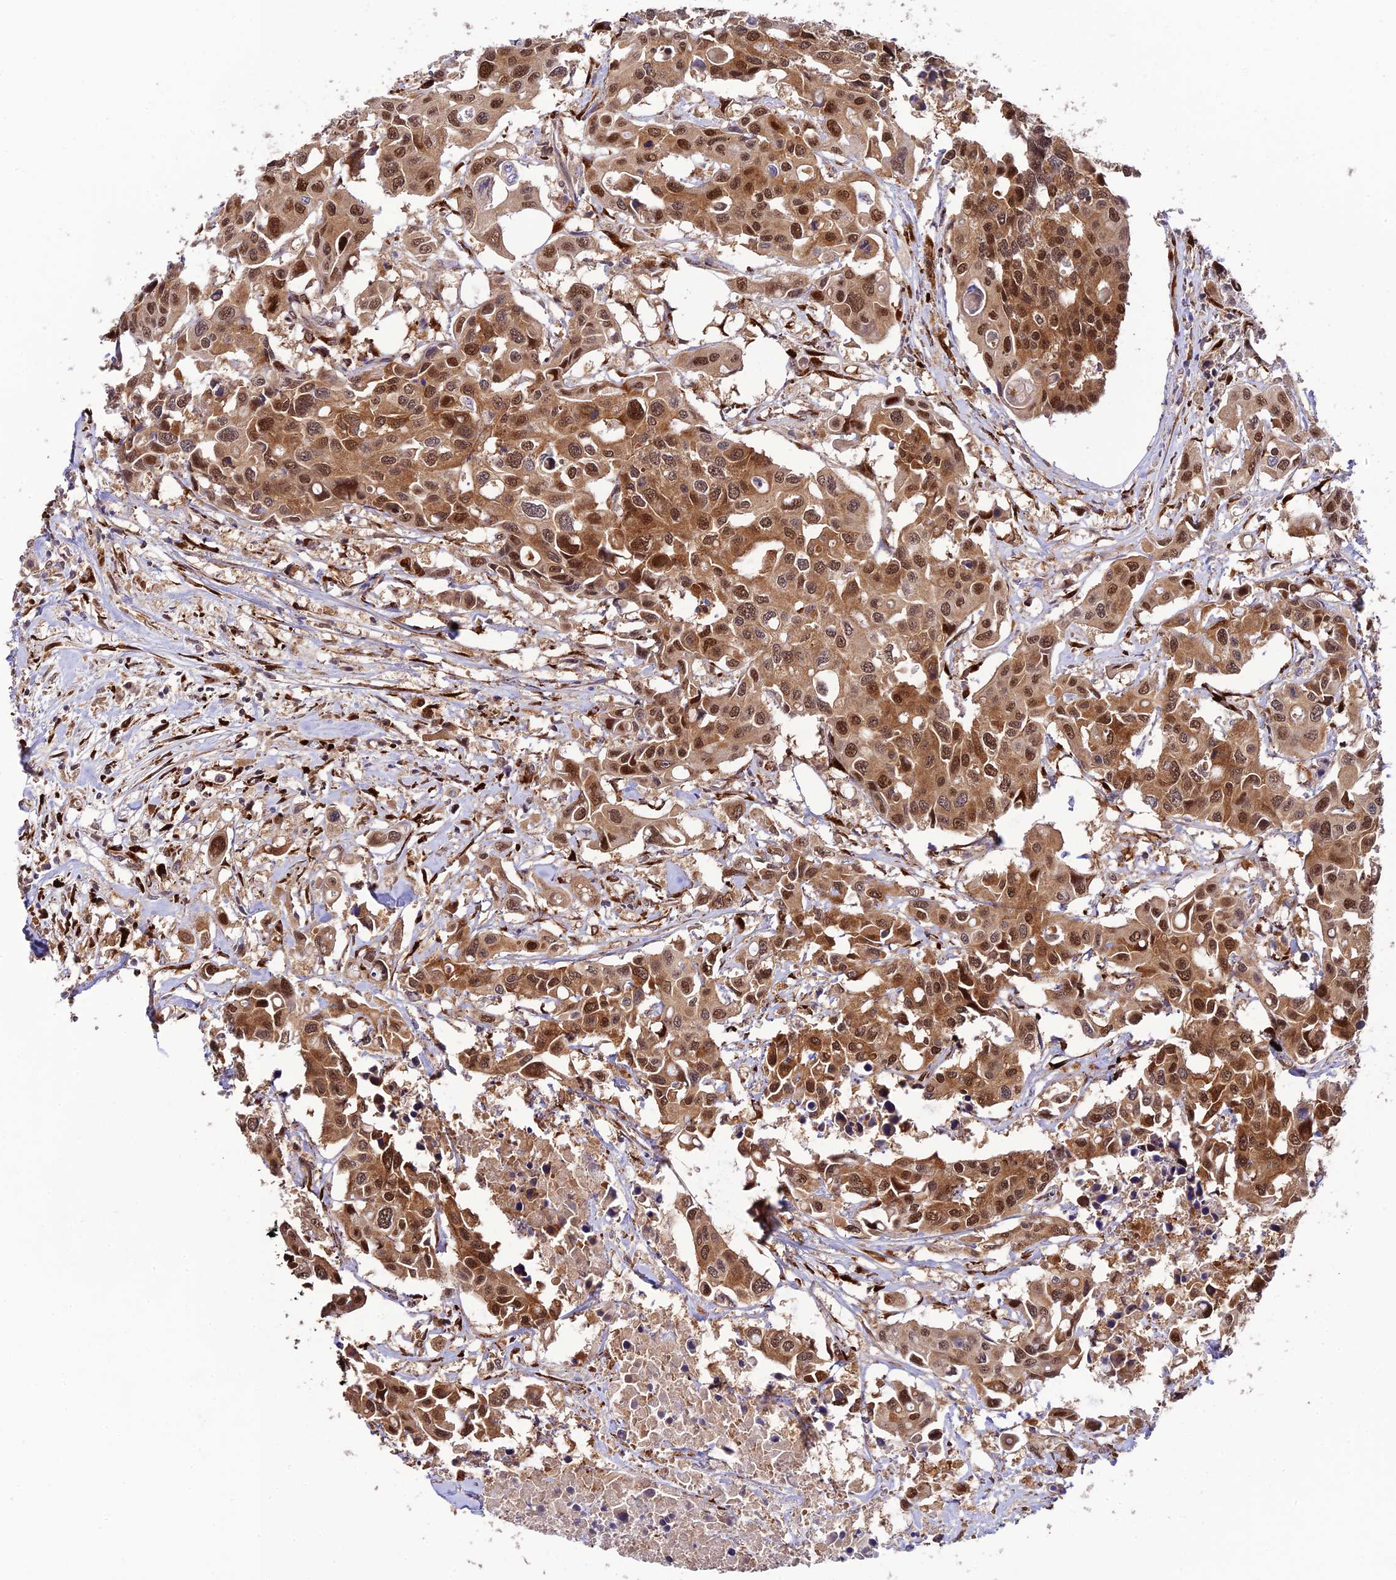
{"staining": {"intensity": "moderate", "quantity": ">75%", "location": "cytoplasmic/membranous,nuclear"}, "tissue": "colorectal cancer", "cell_type": "Tumor cells", "image_type": "cancer", "snomed": [{"axis": "morphology", "description": "Adenocarcinoma, NOS"}, {"axis": "topography", "description": "Colon"}], "caption": "Tumor cells exhibit medium levels of moderate cytoplasmic/membranous and nuclear staining in about >75% of cells in human colorectal cancer (adenocarcinoma).", "gene": "P3H3", "patient": {"sex": "male", "age": 77}}